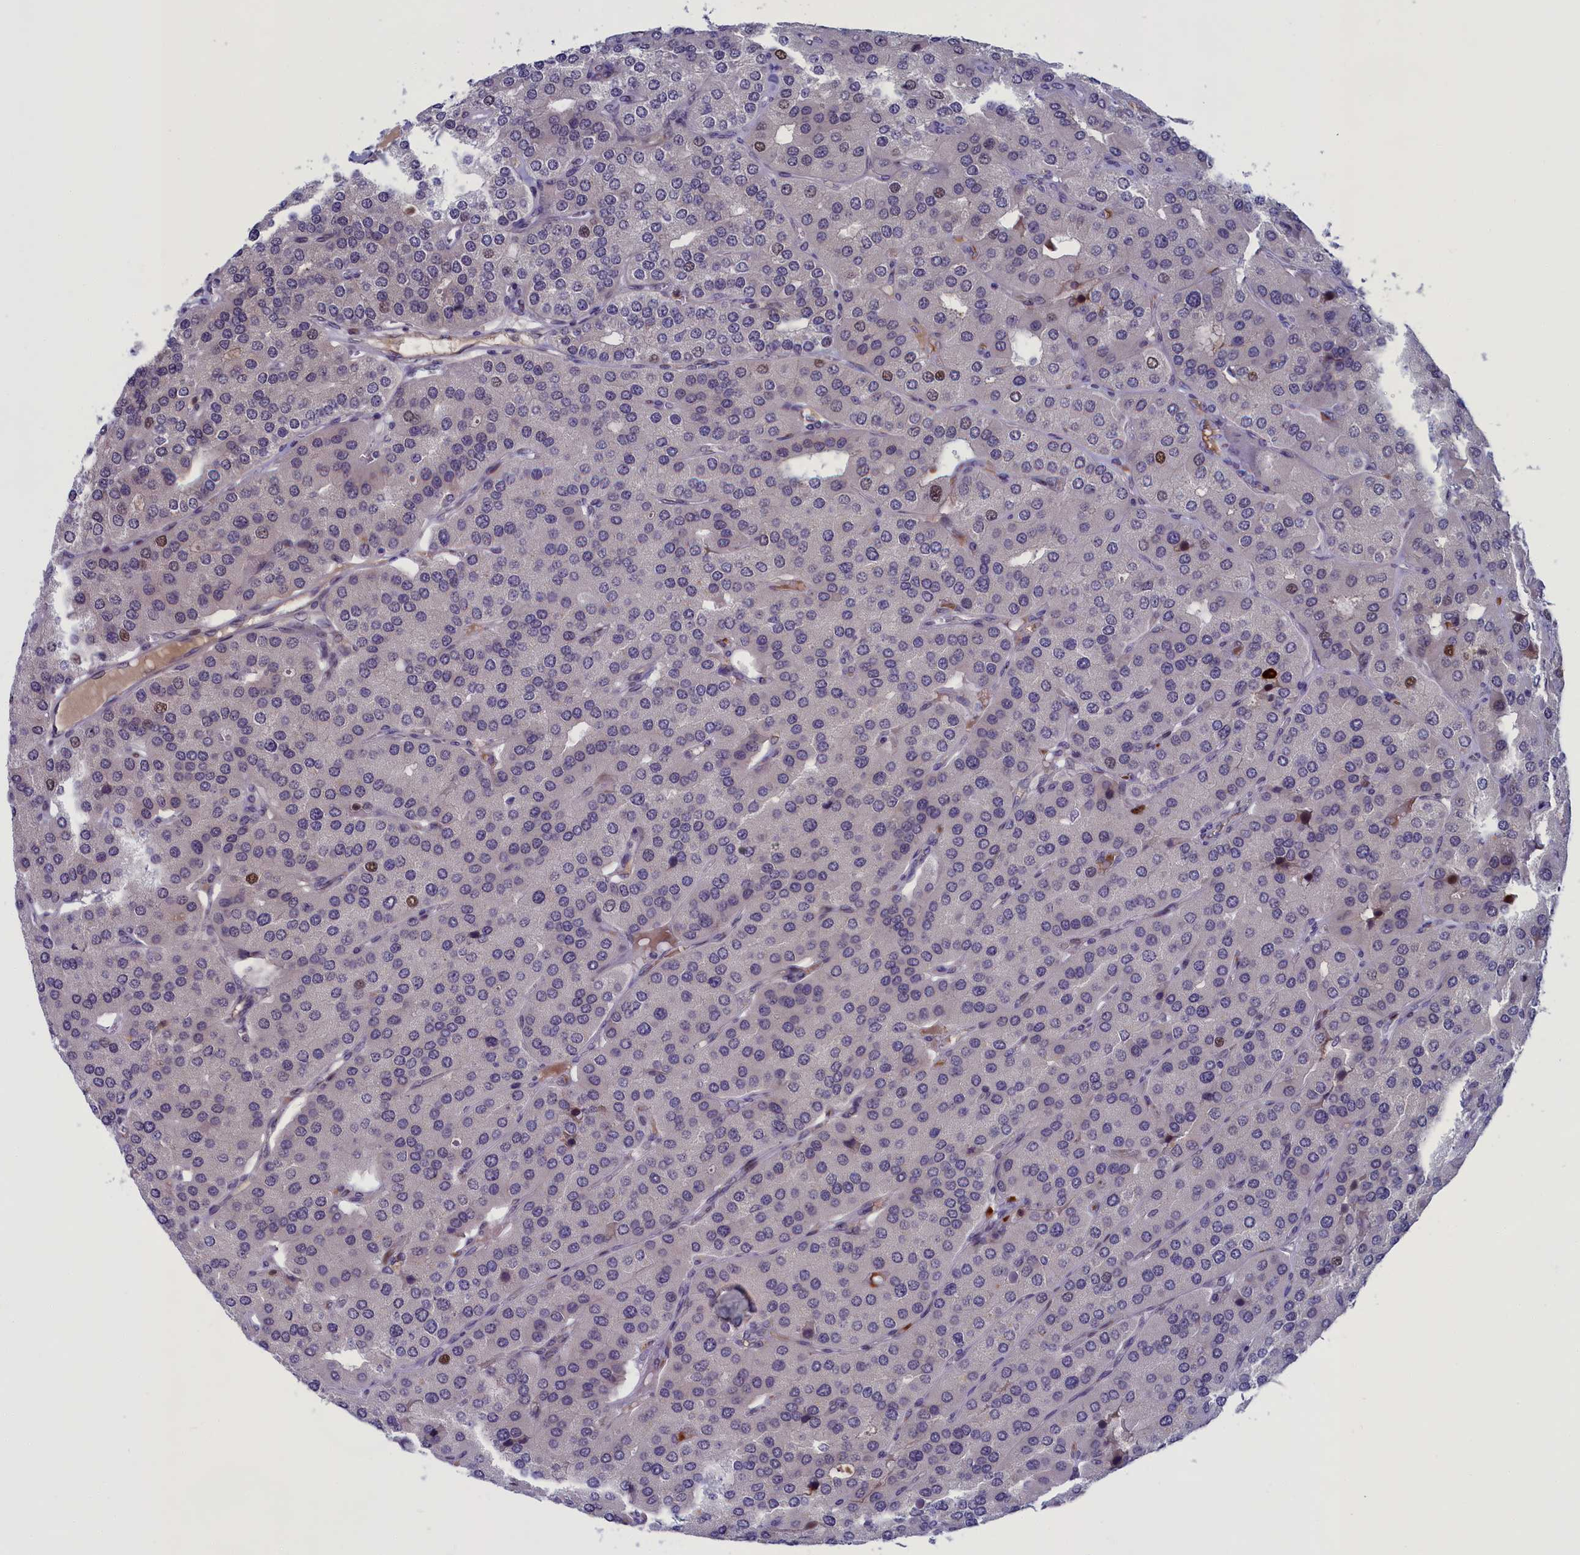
{"staining": {"intensity": "moderate", "quantity": "25%-75%", "location": "cytoplasmic/membranous,nuclear"}, "tissue": "parathyroid gland", "cell_type": "Glandular cells", "image_type": "normal", "snomed": [{"axis": "morphology", "description": "Normal tissue, NOS"}, {"axis": "morphology", "description": "Adenoma, NOS"}, {"axis": "topography", "description": "Parathyroid gland"}], "caption": "Protein analysis of normal parathyroid gland displays moderate cytoplasmic/membranous,nuclear positivity in approximately 25%-75% of glandular cells.", "gene": "LIG1", "patient": {"sex": "female", "age": 86}}